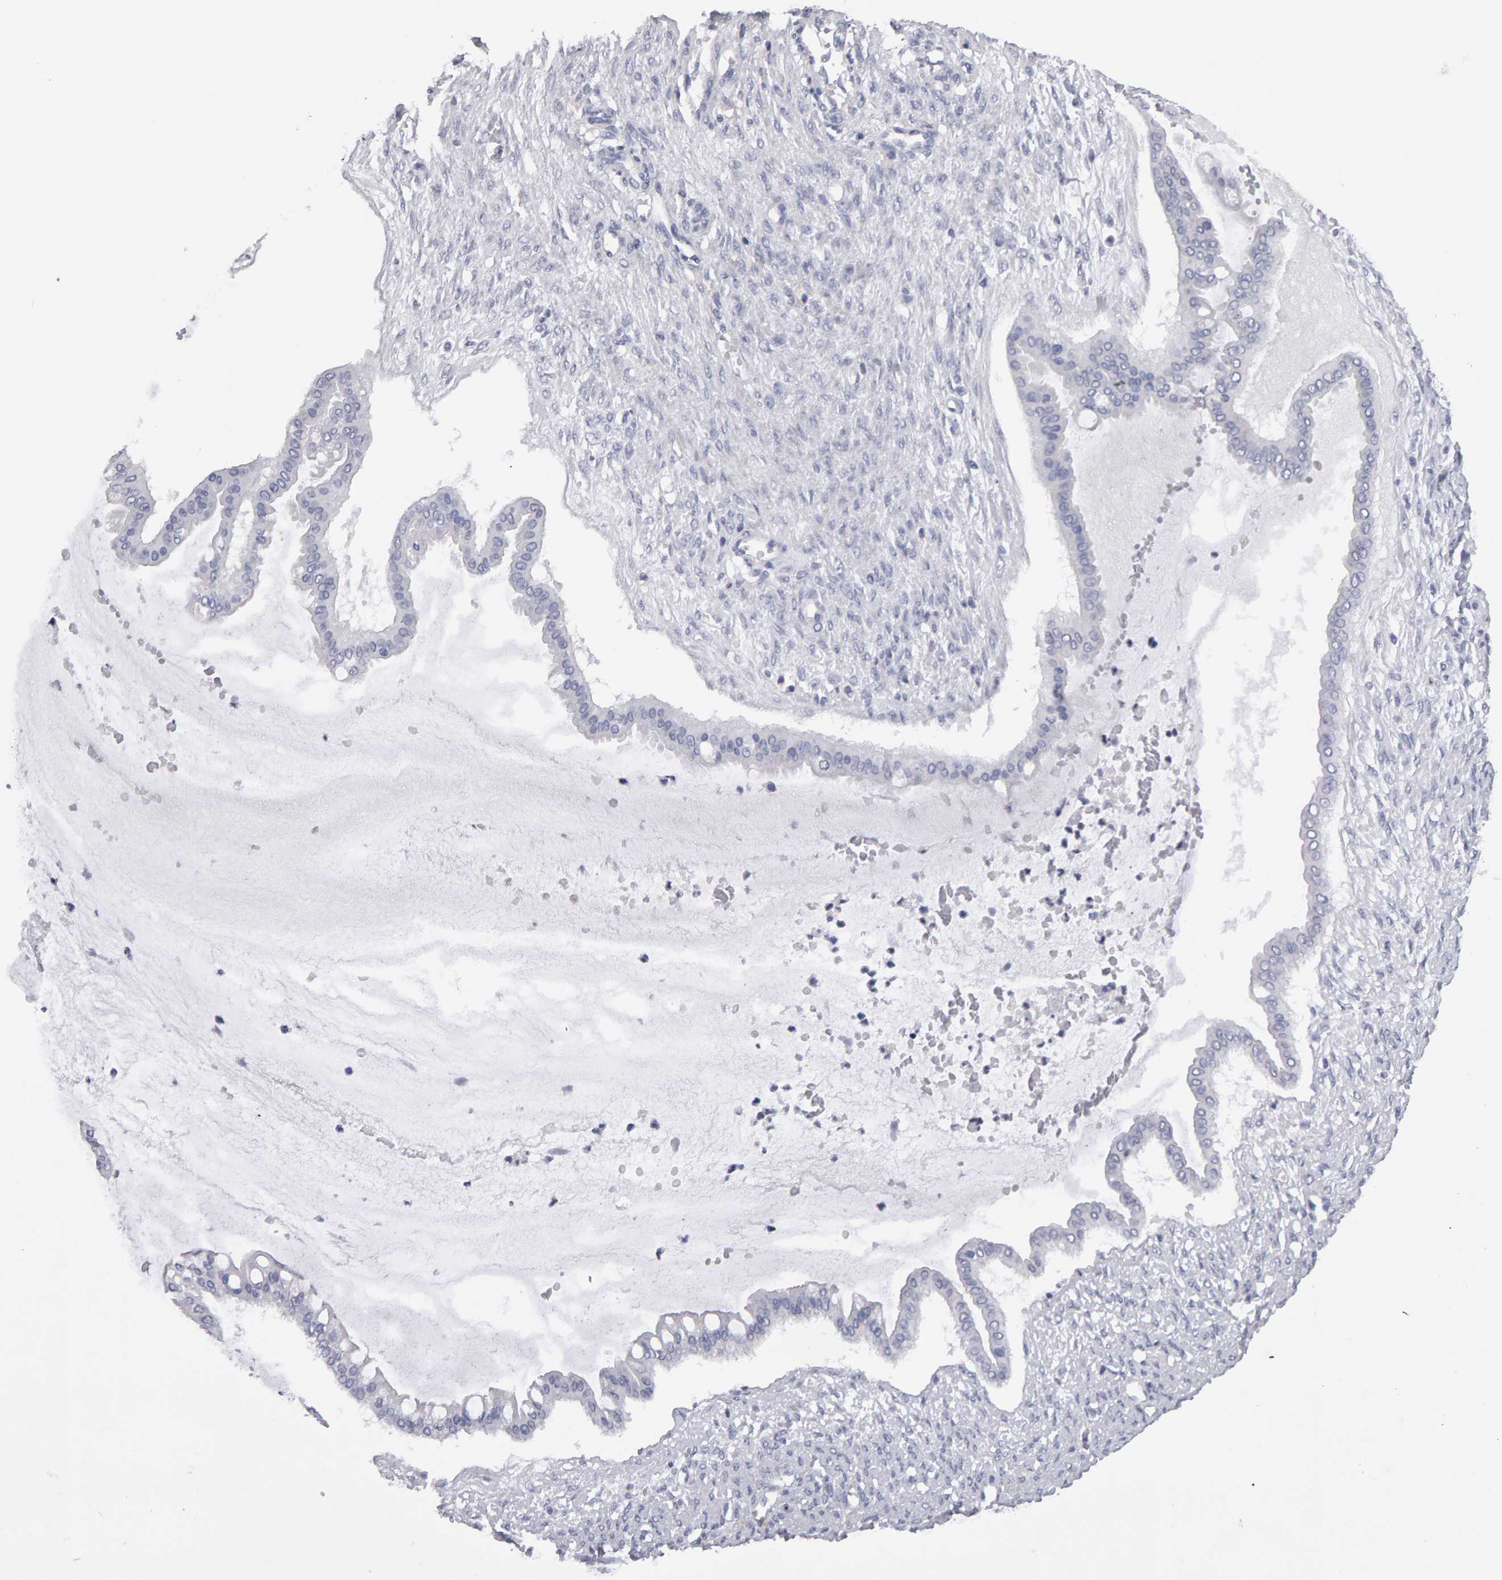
{"staining": {"intensity": "negative", "quantity": "none", "location": "none"}, "tissue": "ovarian cancer", "cell_type": "Tumor cells", "image_type": "cancer", "snomed": [{"axis": "morphology", "description": "Cystadenocarcinoma, mucinous, NOS"}, {"axis": "topography", "description": "Ovary"}], "caption": "This is an immunohistochemistry (IHC) photomicrograph of human mucinous cystadenocarcinoma (ovarian). There is no staining in tumor cells.", "gene": "CD38", "patient": {"sex": "female", "age": 73}}